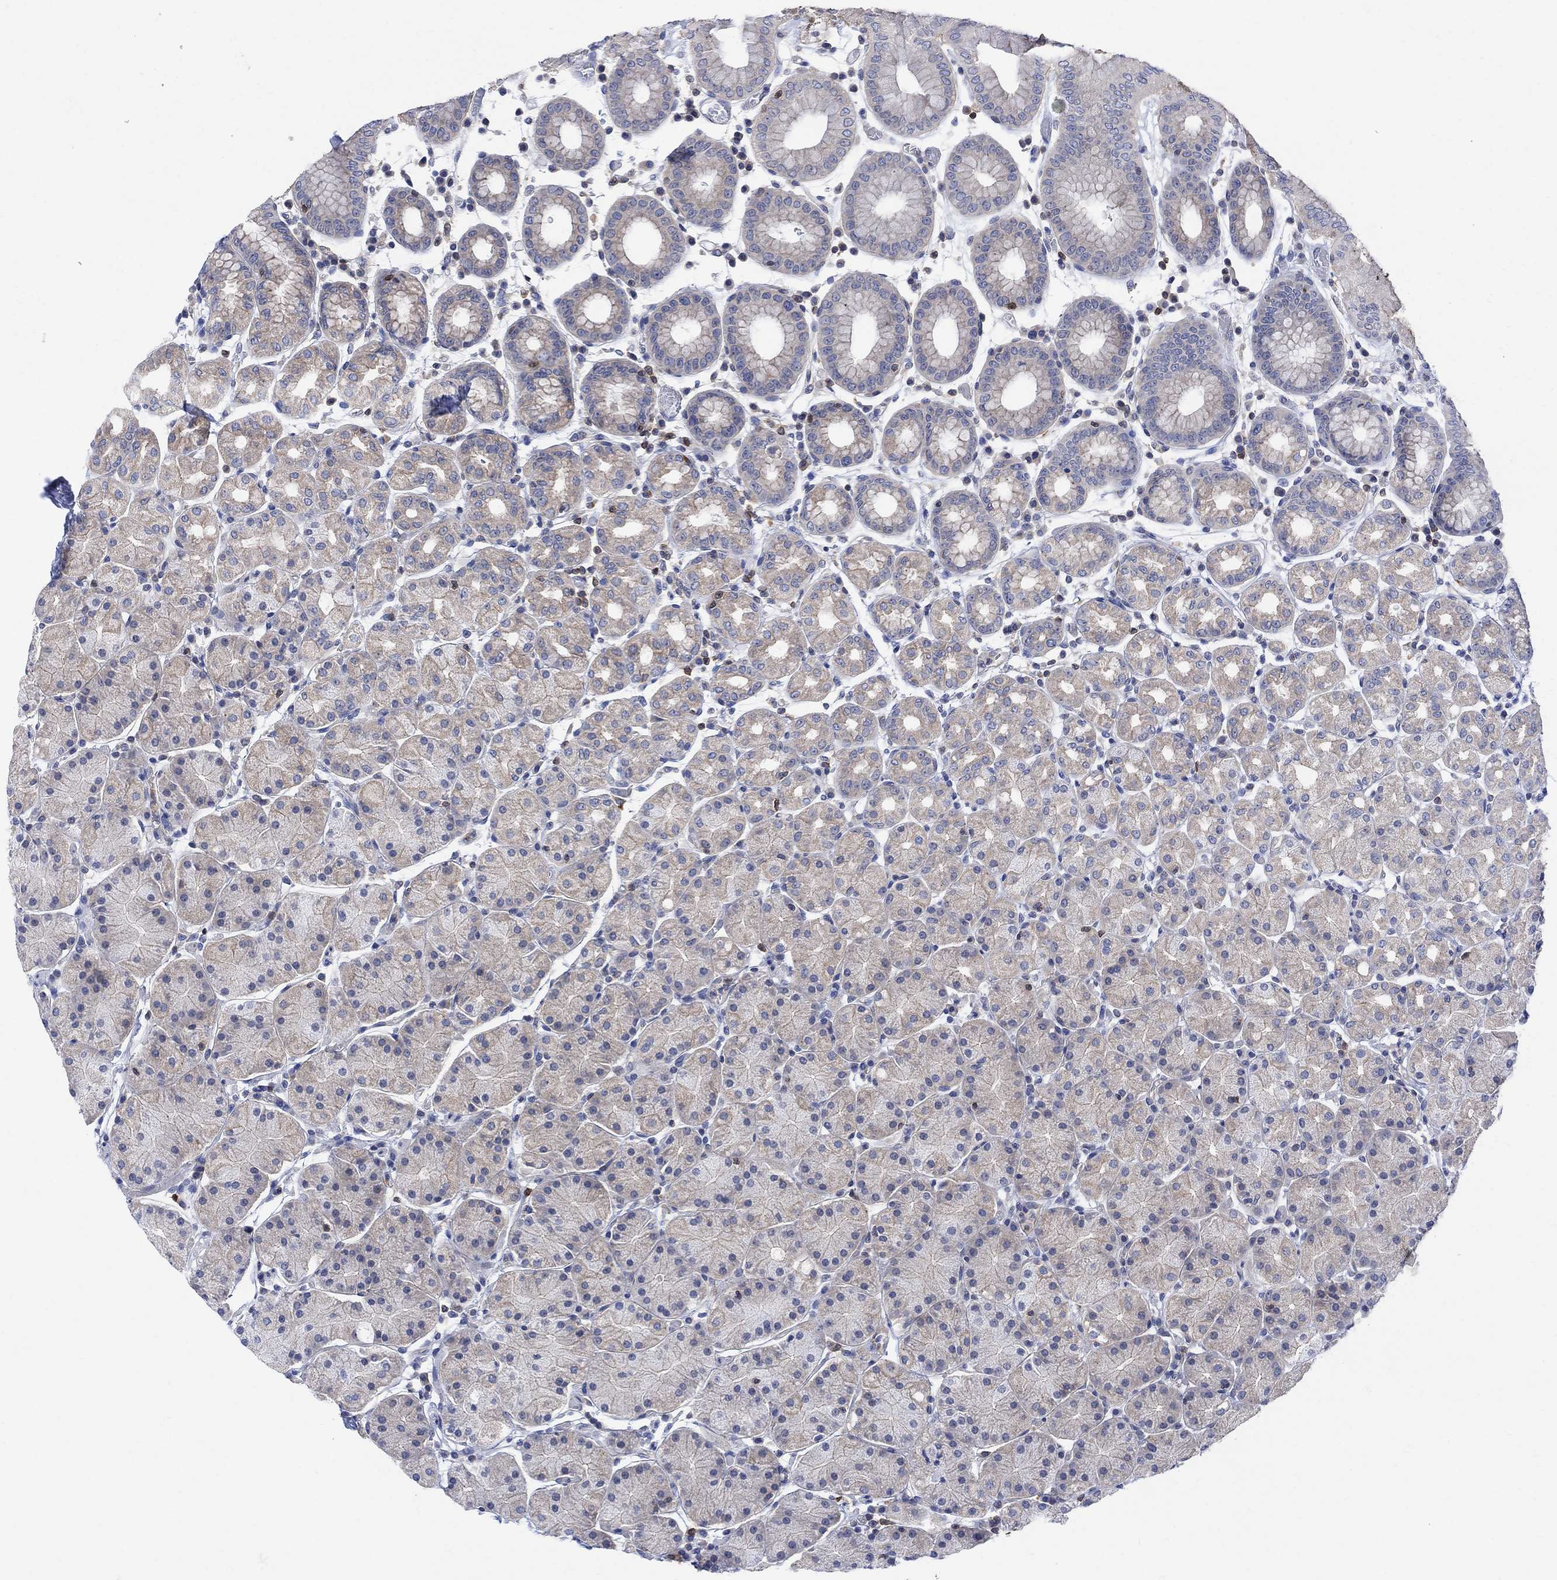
{"staining": {"intensity": "negative", "quantity": "none", "location": "none"}, "tissue": "stomach", "cell_type": "Glandular cells", "image_type": "normal", "snomed": [{"axis": "morphology", "description": "Normal tissue, NOS"}, {"axis": "topography", "description": "Stomach"}], "caption": "DAB immunohistochemical staining of unremarkable stomach displays no significant positivity in glandular cells.", "gene": "GBP5", "patient": {"sex": "male", "age": 54}}